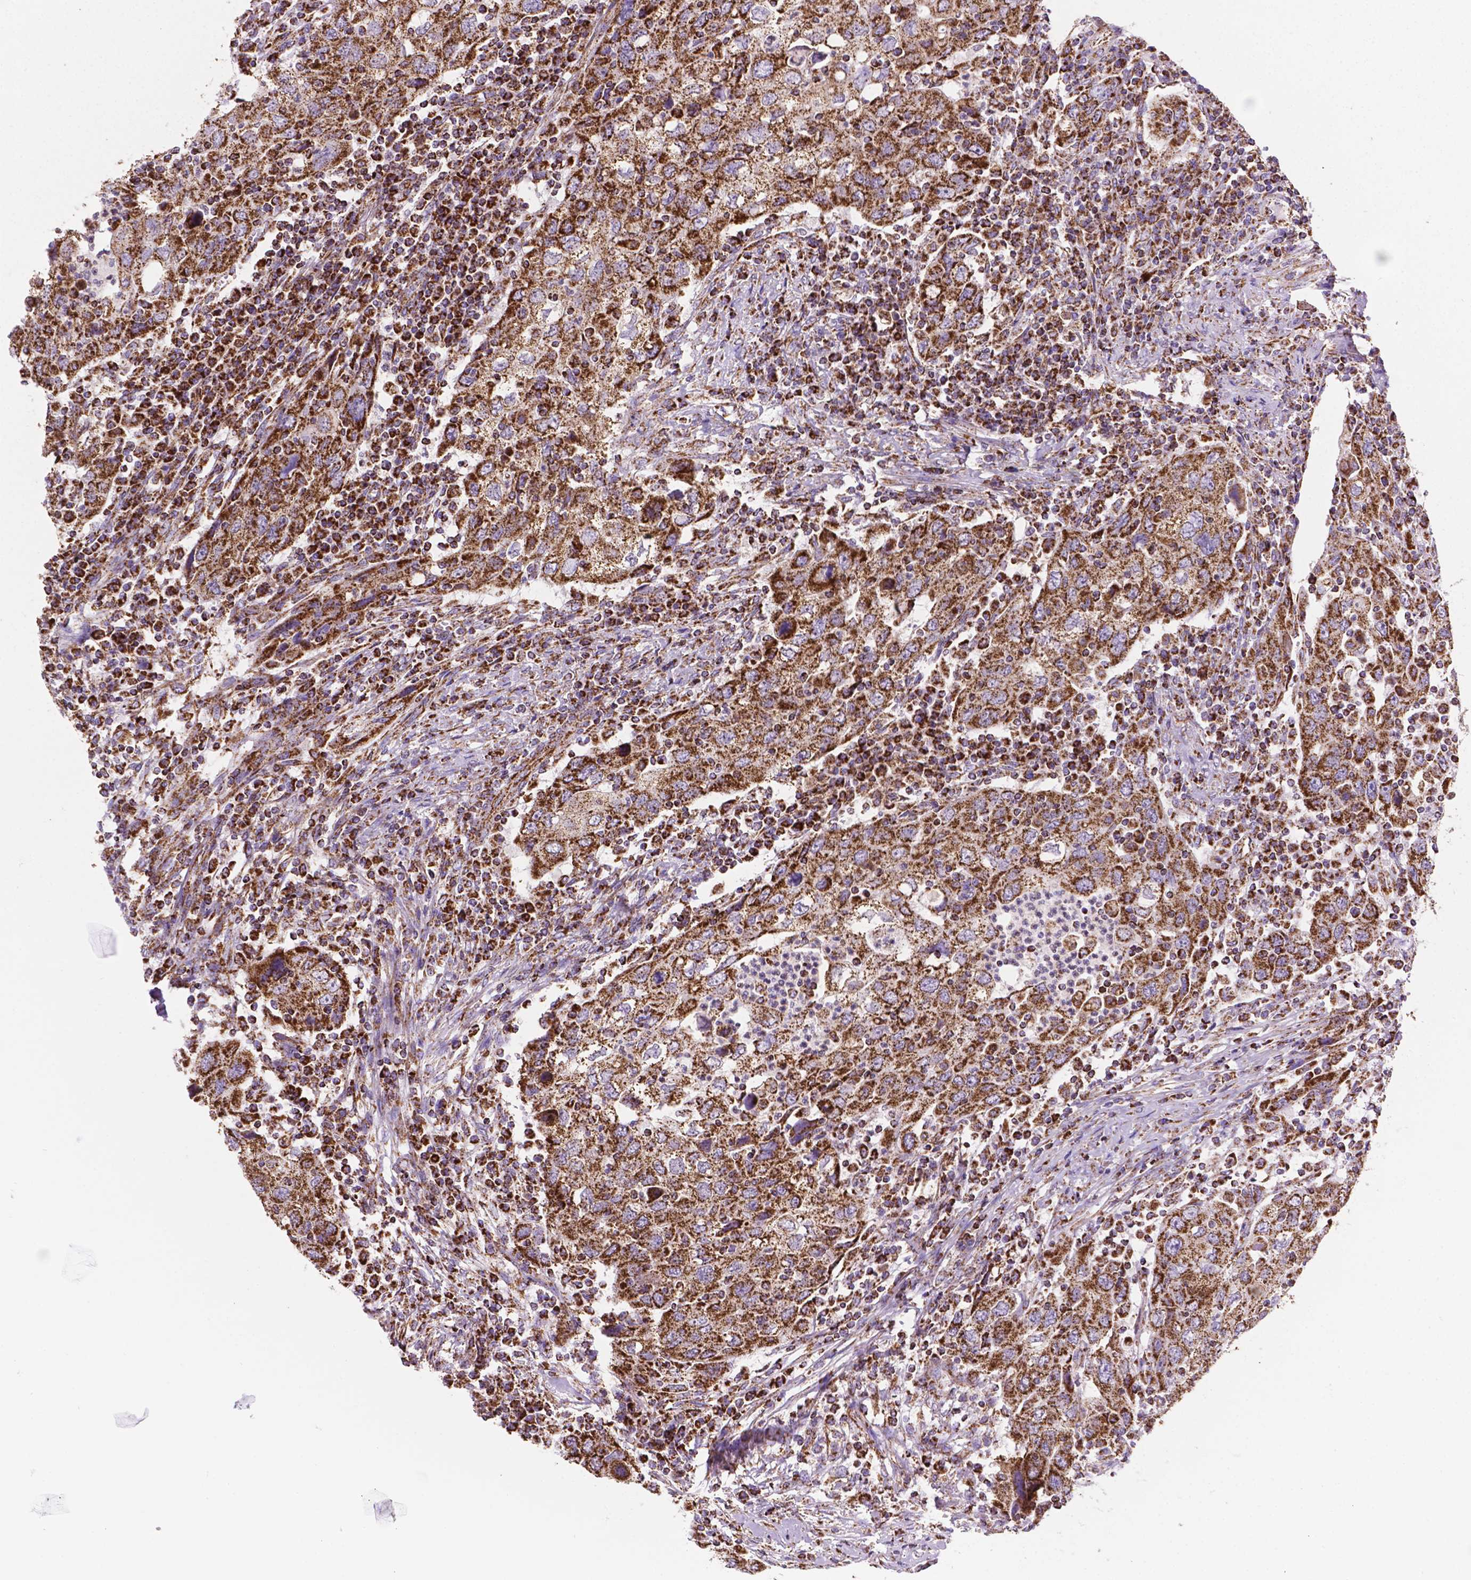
{"staining": {"intensity": "moderate", "quantity": ">75%", "location": "cytoplasmic/membranous"}, "tissue": "urothelial cancer", "cell_type": "Tumor cells", "image_type": "cancer", "snomed": [{"axis": "morphology", "description": "Urothelial carcinoma, High grade"}, {"axis": "topography", "description": "Urinary bladder"}], "caption": "Immunohistochemical staining of high-grade urothelial carcinoma demonstrates moderate cytoplasmic/membranous protein expression in approximately >75% of tumor cells. Nuclei are stained in blue.", "gene": "HSPD1", "patient": {"sex": "male", "age": 76}}